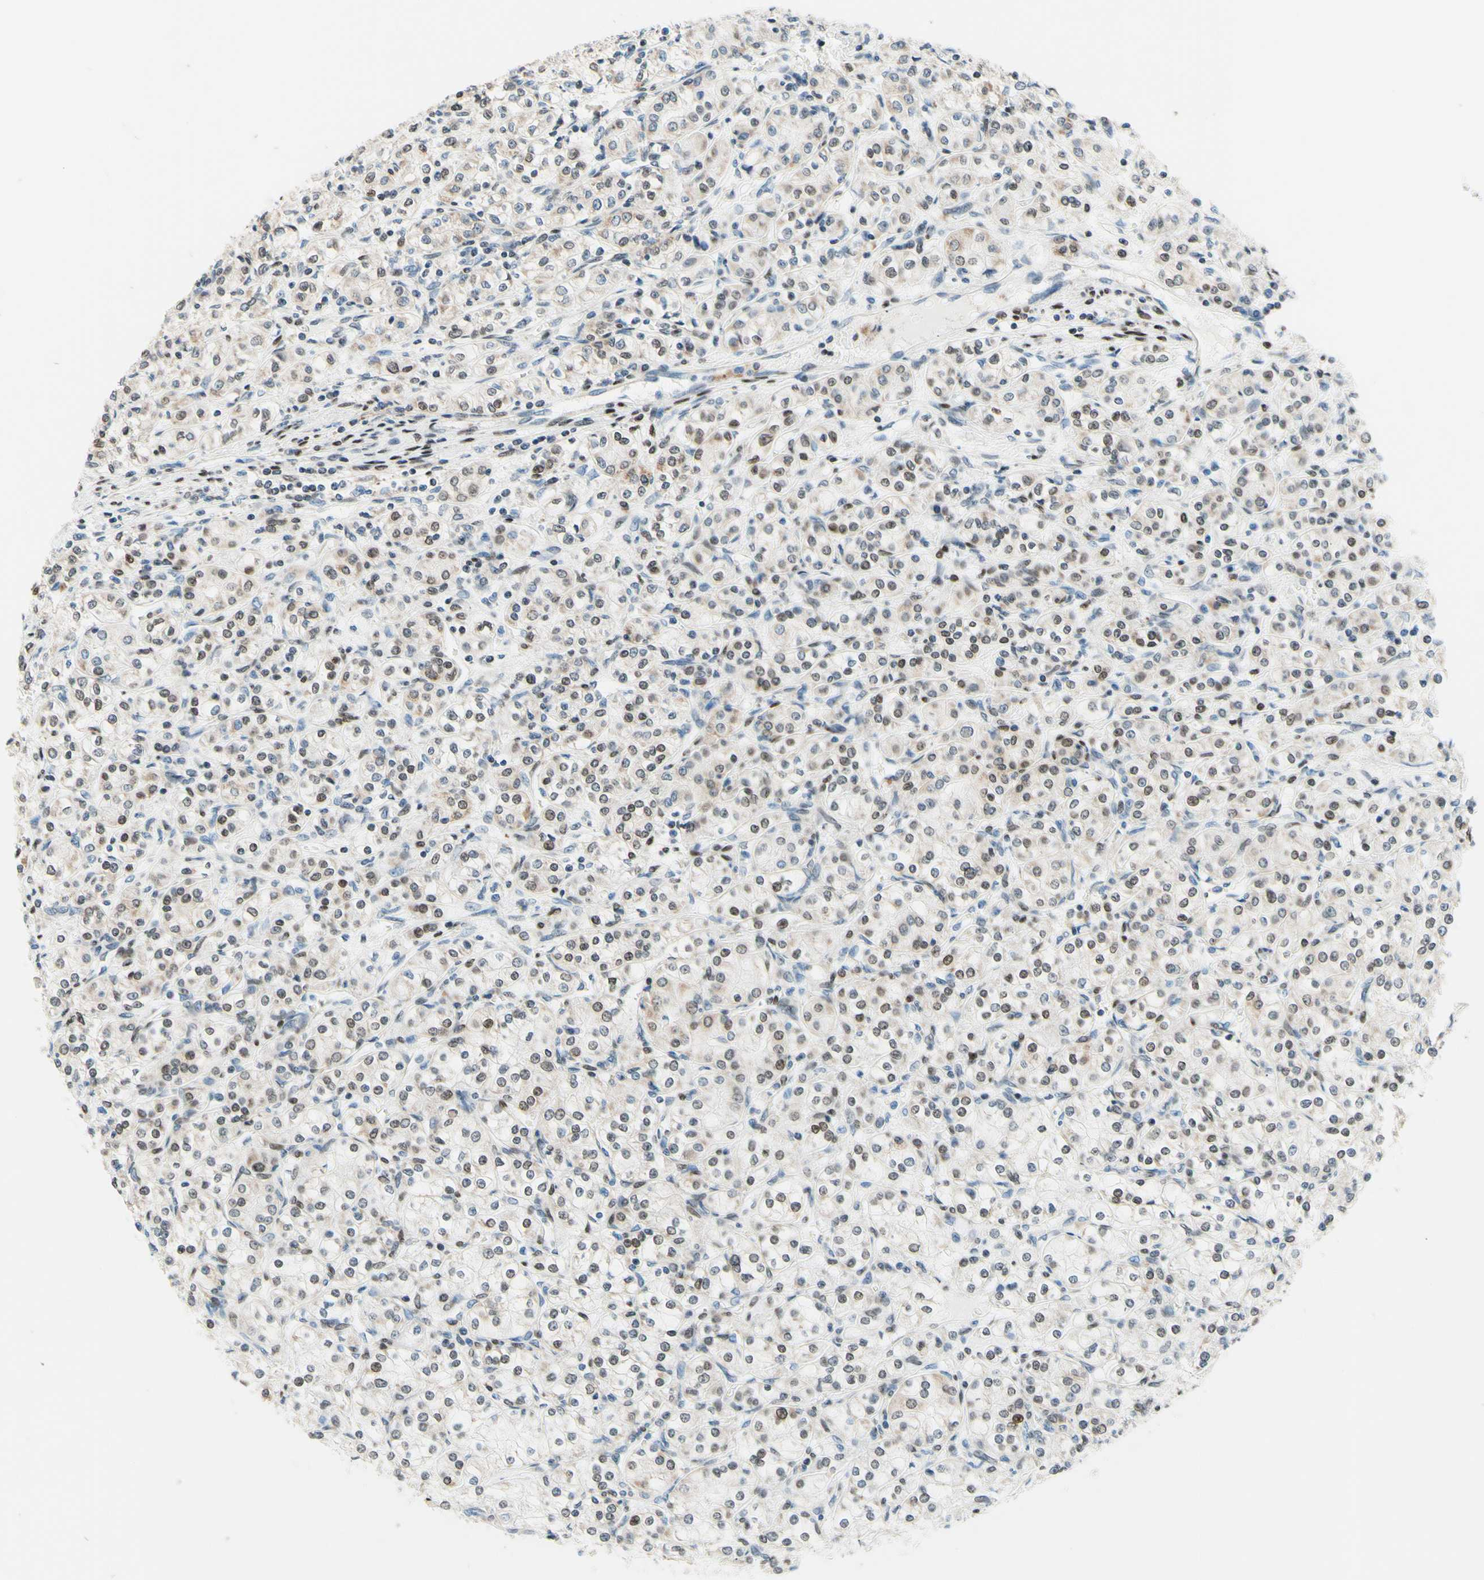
{"staining": {"intensity": "weak", "quantity": "25%-75%", "location": "cytoplasmic/membranous,nuclear"}, "tissue": "renal cancer", "cell_type": "Tumor cells", "image_type": "cancer", "snomed": [{"axis": "morphology", "description": "Adenocarcinoma, NOS"}, {"axis": "topography", "description": "Kidney"}], "caption": "The micrograph exhibits a brown stain indicating the presence of a protein in the cytoplasmic/membranous and nuclear of tumor cells in renal adenocarcinoma.", "gene": "CBX7", "patient": {"sex": "male", "age": 77}}